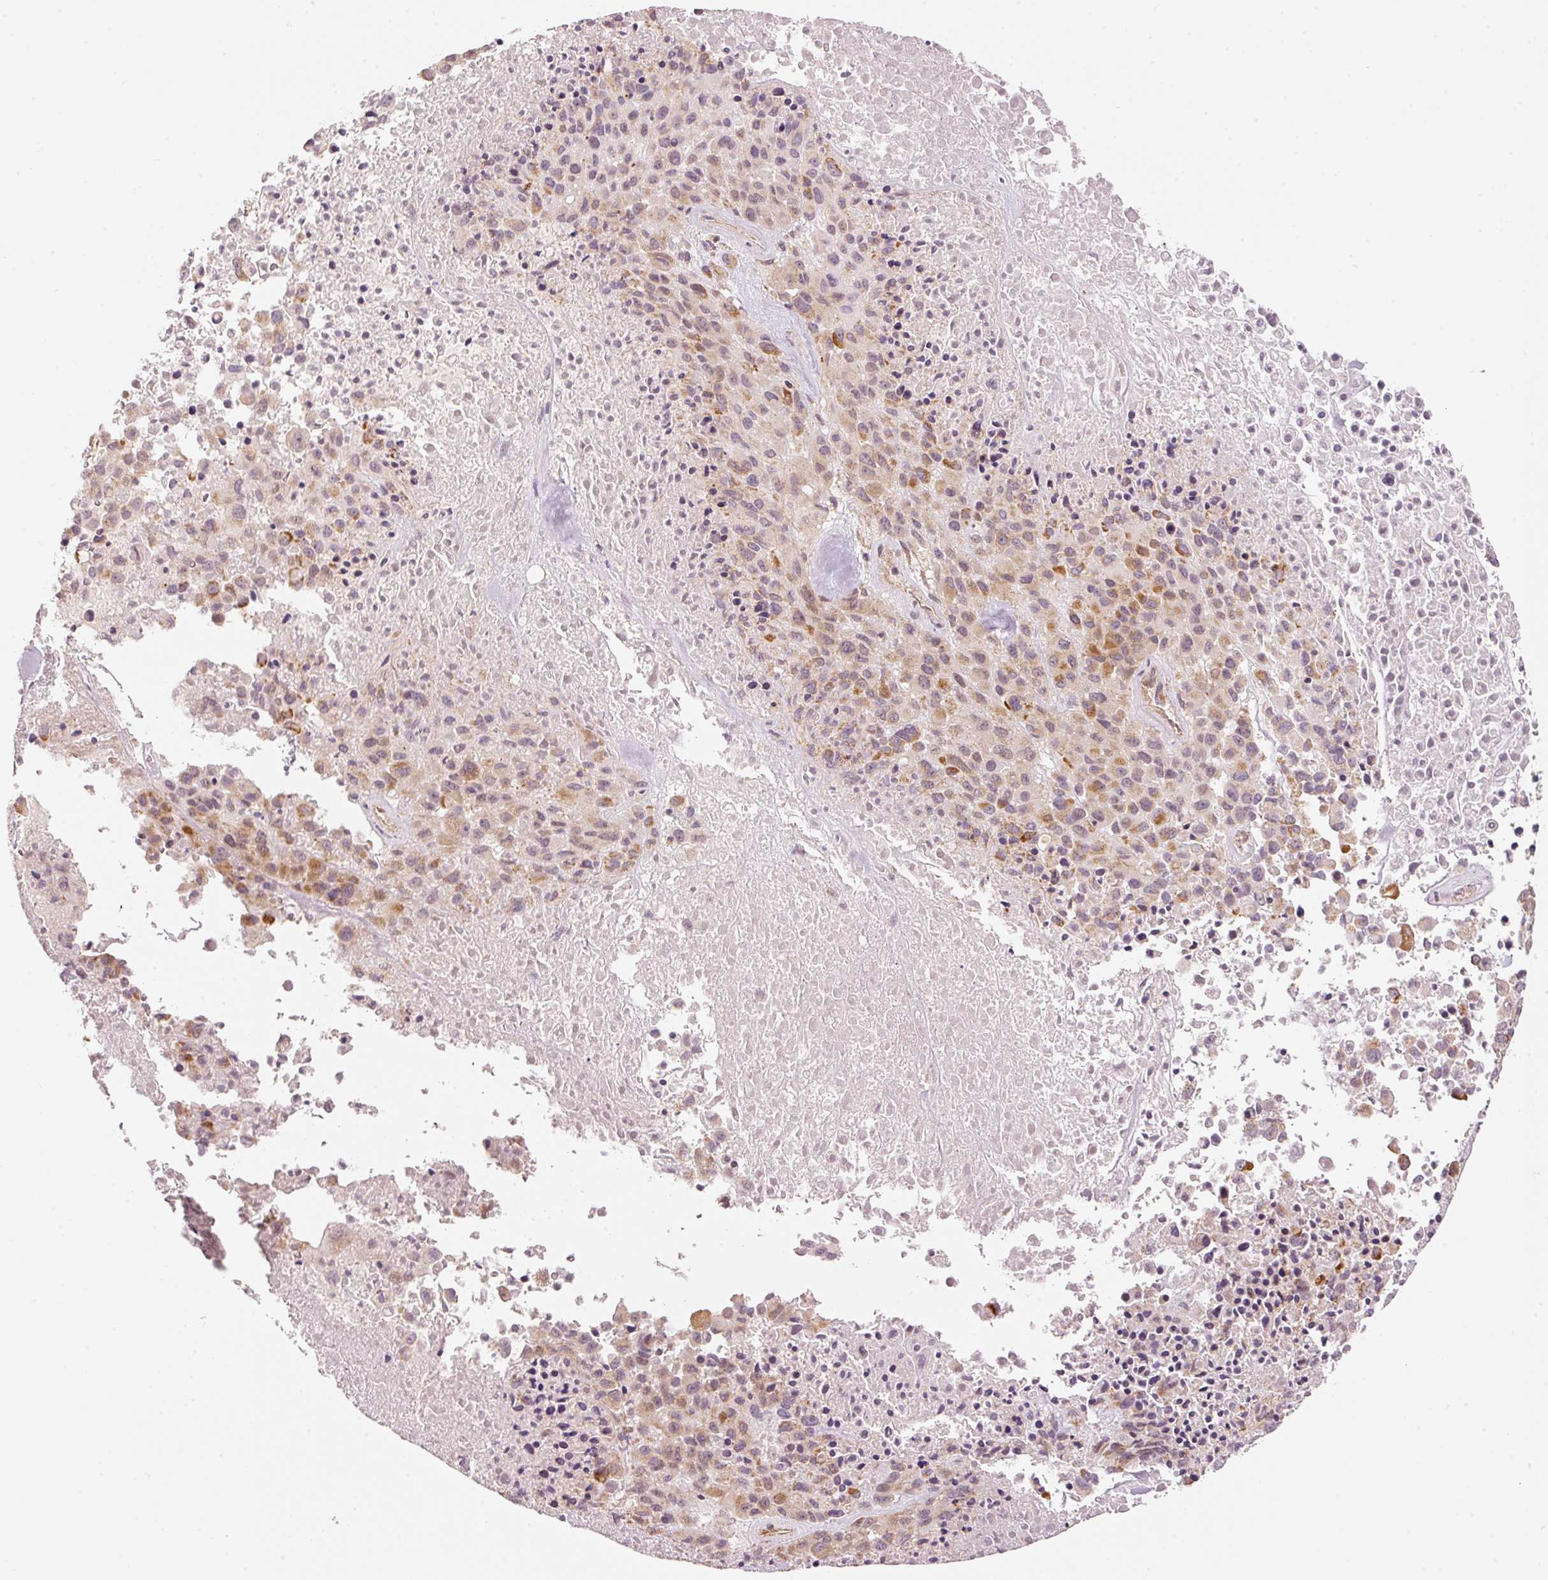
{"staining": {"intensity": "moderate", "quantity": ">75%", "location": "cytoplasmic/membranous"}, "tissue": "melanoma", "cell_type": "Tumor cells", "image_type": "cancer", "snomed": [{"axis": "morphology", "description": "Malignant melanoma, Metastatic site"}, {"axis": "topography", "description": "Skin"}], "caption": "Immunohistochemistry (IHC) histopathology image of neoplastic tissue: human melanoma stained using IHC reveals medium levels of moderate protein expression localized specifically in the cytoplasmic/membranous of tumor cells, appearing as a cytoplasmic/membranous brown color.", "gene": "ARHGAP22", "patient": {"sex": "female", "age": 81}}